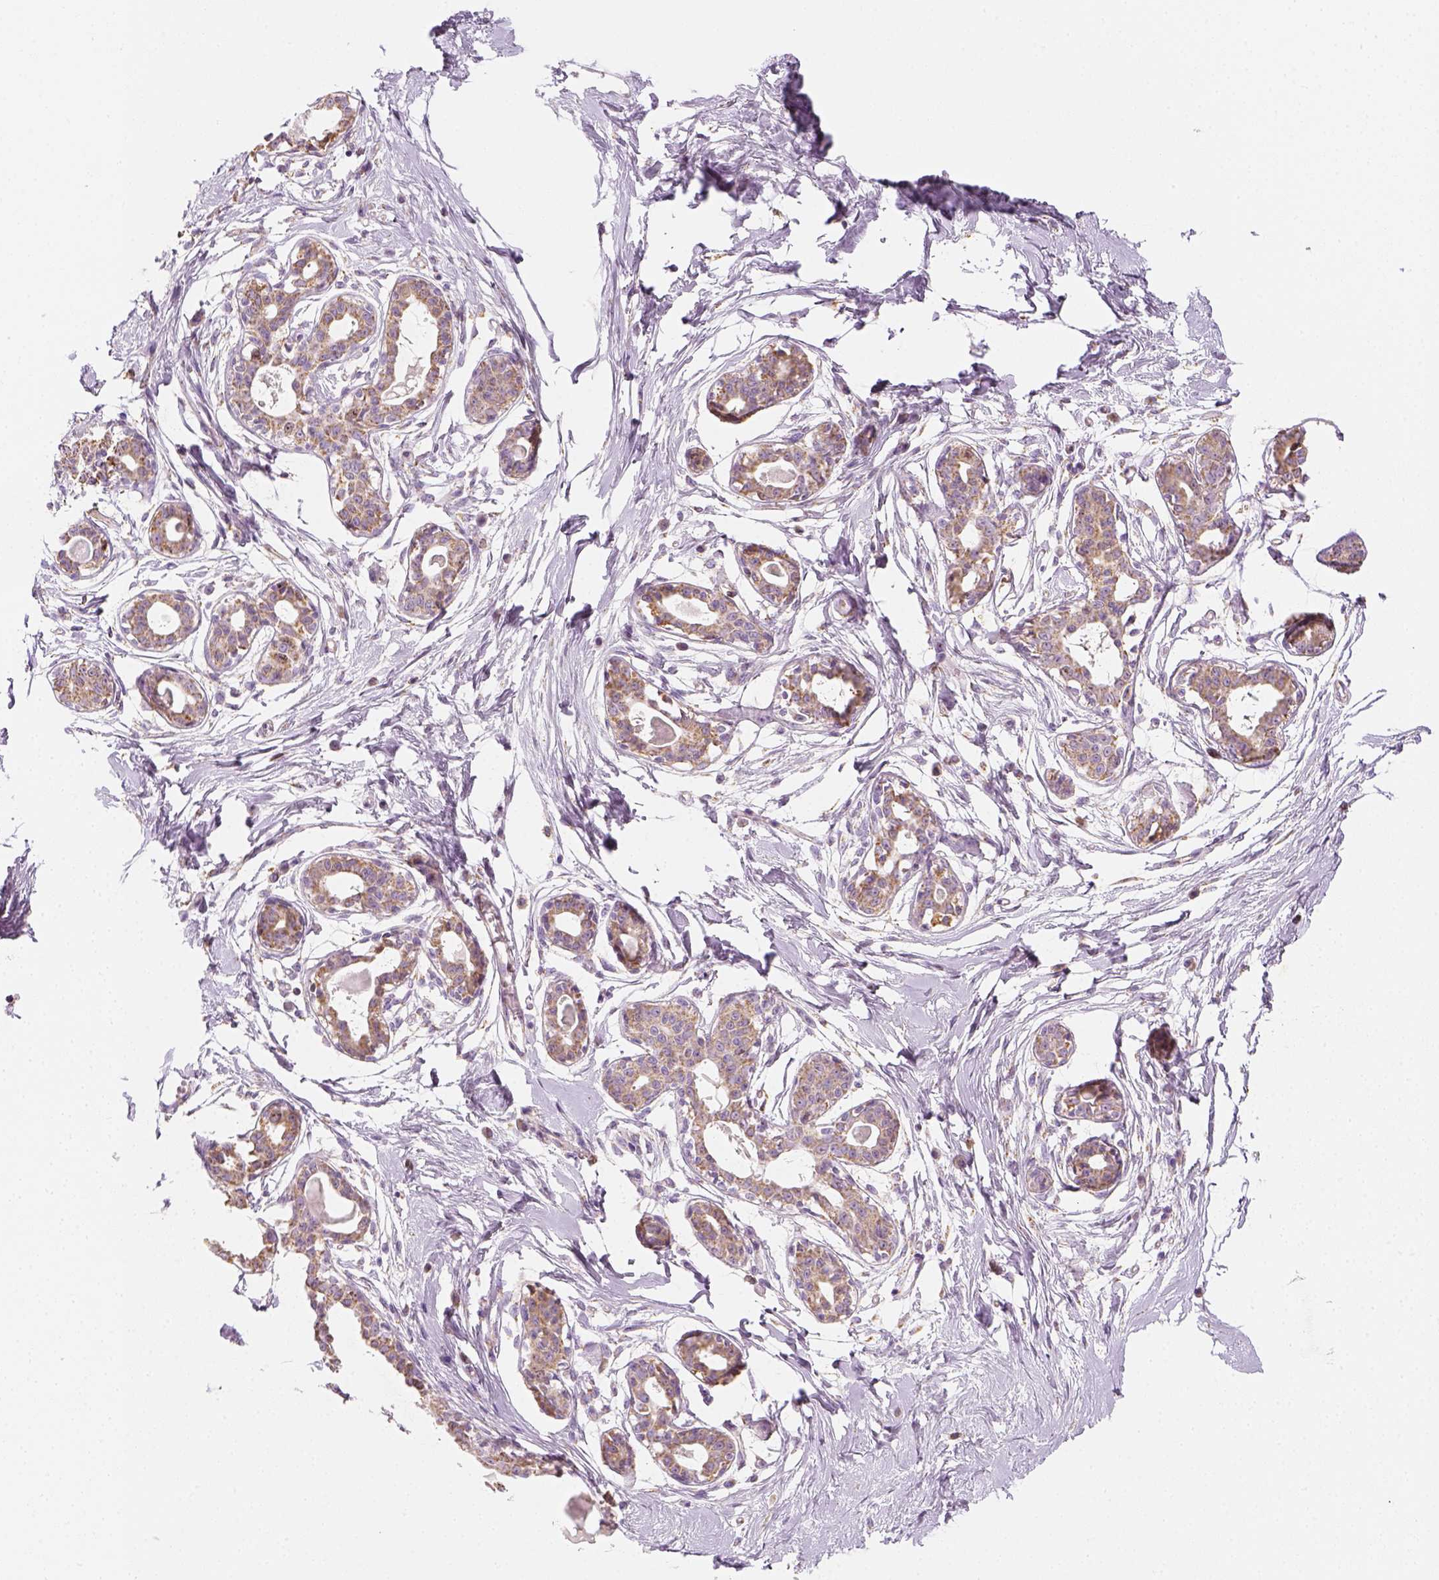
{"staining": {"intensity": "weak", "quantity": ">75%", "location": "cytoplasmic/membranous"}, "tissue": "breast", "cell_type": "Adipocytes", "image_type": "normal", "snomed": [{"axis": "morphology", "description": "Normal tissue, NOS"}, {"axis": "topography", "description": "Breast"}], "caption": "This micrograph shows unremarkable breast stained with immunohistochemistry (IHC) to label a protein in brown. The cytoplasmic/membranous of adipocytes show weak positivity for the protein. Nuclei are counter-stained blue.", "gene": "LCA5", "patient": {"sex": "female", "age": 45}}